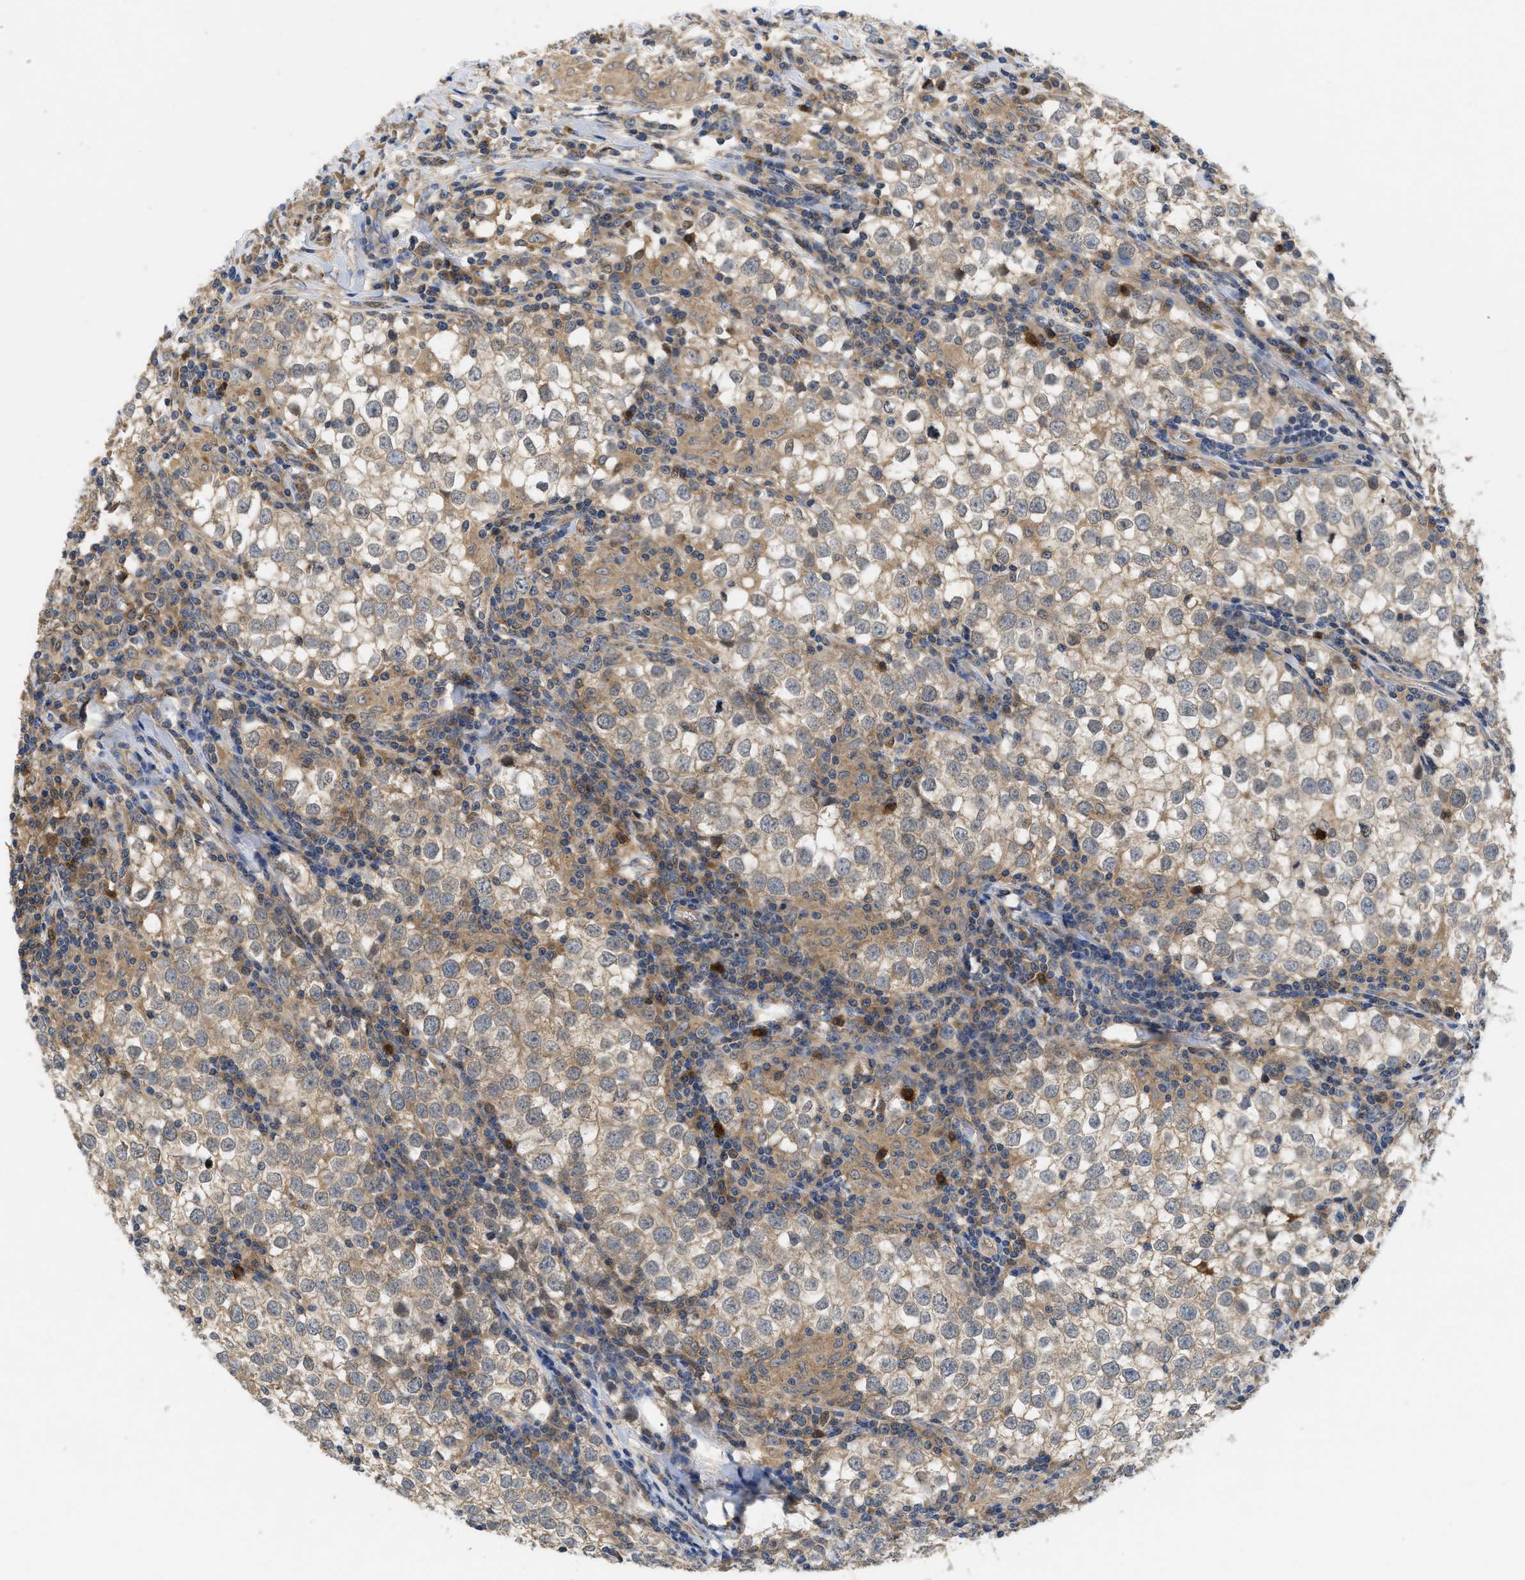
{"staining": {"intensity": "weak", "quantity": ">75%", "location": "cytoplasmic/membranous"}, "tissue": "testis cancer", "cell_type": "Tumor cells", "image_type": "cancer", "snomed": [{"axis": "morphology", "description": "Seminoma, NOS"}, {"axis": "morphology", "description": "Carcinoma, Embryonal, NOS"}, {"axis": "topography", "description": "Testis"}], "caption": "Brown immunohistochemical staining in human testis cancer displays weak cytoplasmic/membranous expression in about >75% of tumor cells.", "gene": "RNF216", "patient": {"sex": "male", "age": 36}}